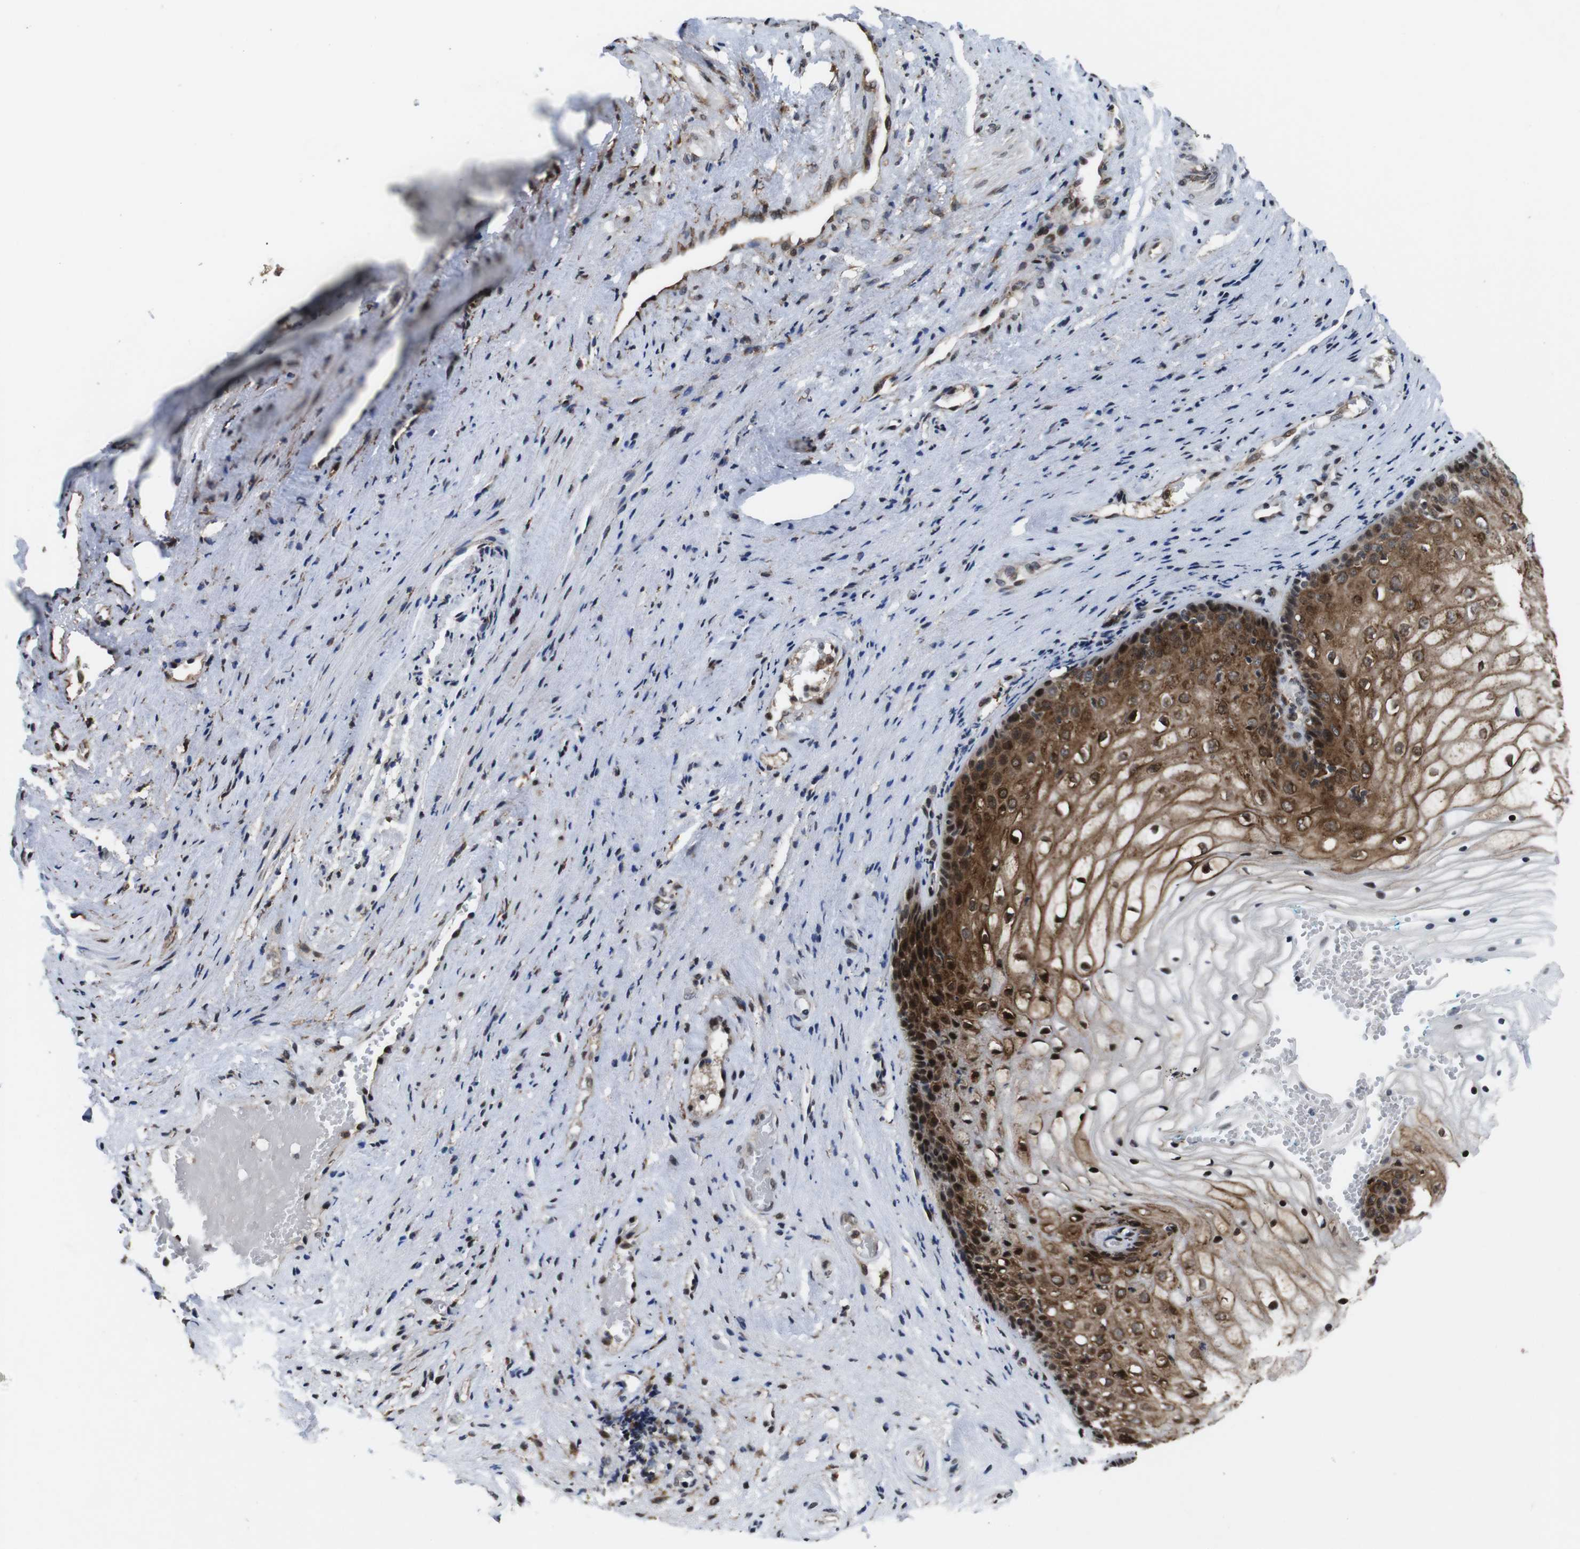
{"staining": {"intensity": "strong", "quantity": ">75%", "location": "cytoplasmic/membranous,nuclear"}, "tissue": "vagina", "cell_type": "Squamous epithelial cells", "image_type": "normal", "snomed": [{"axis": "morphology", "description": "Normal tissue, NOS"}, {"axis": "topography", "description": "Vagina"}], "caption": "High-power microscopy captured an immunohistochemistry micrograph of normal vagina, revealing strong cytoplasmic/membranous,nuclear expression in approximately >75% of squamous epithelial cells. (Brightfield microscopy of DAB IHC at high magnification).", "gene": "EIF4G1", "patient": {"sex": "female", "age": 34}}